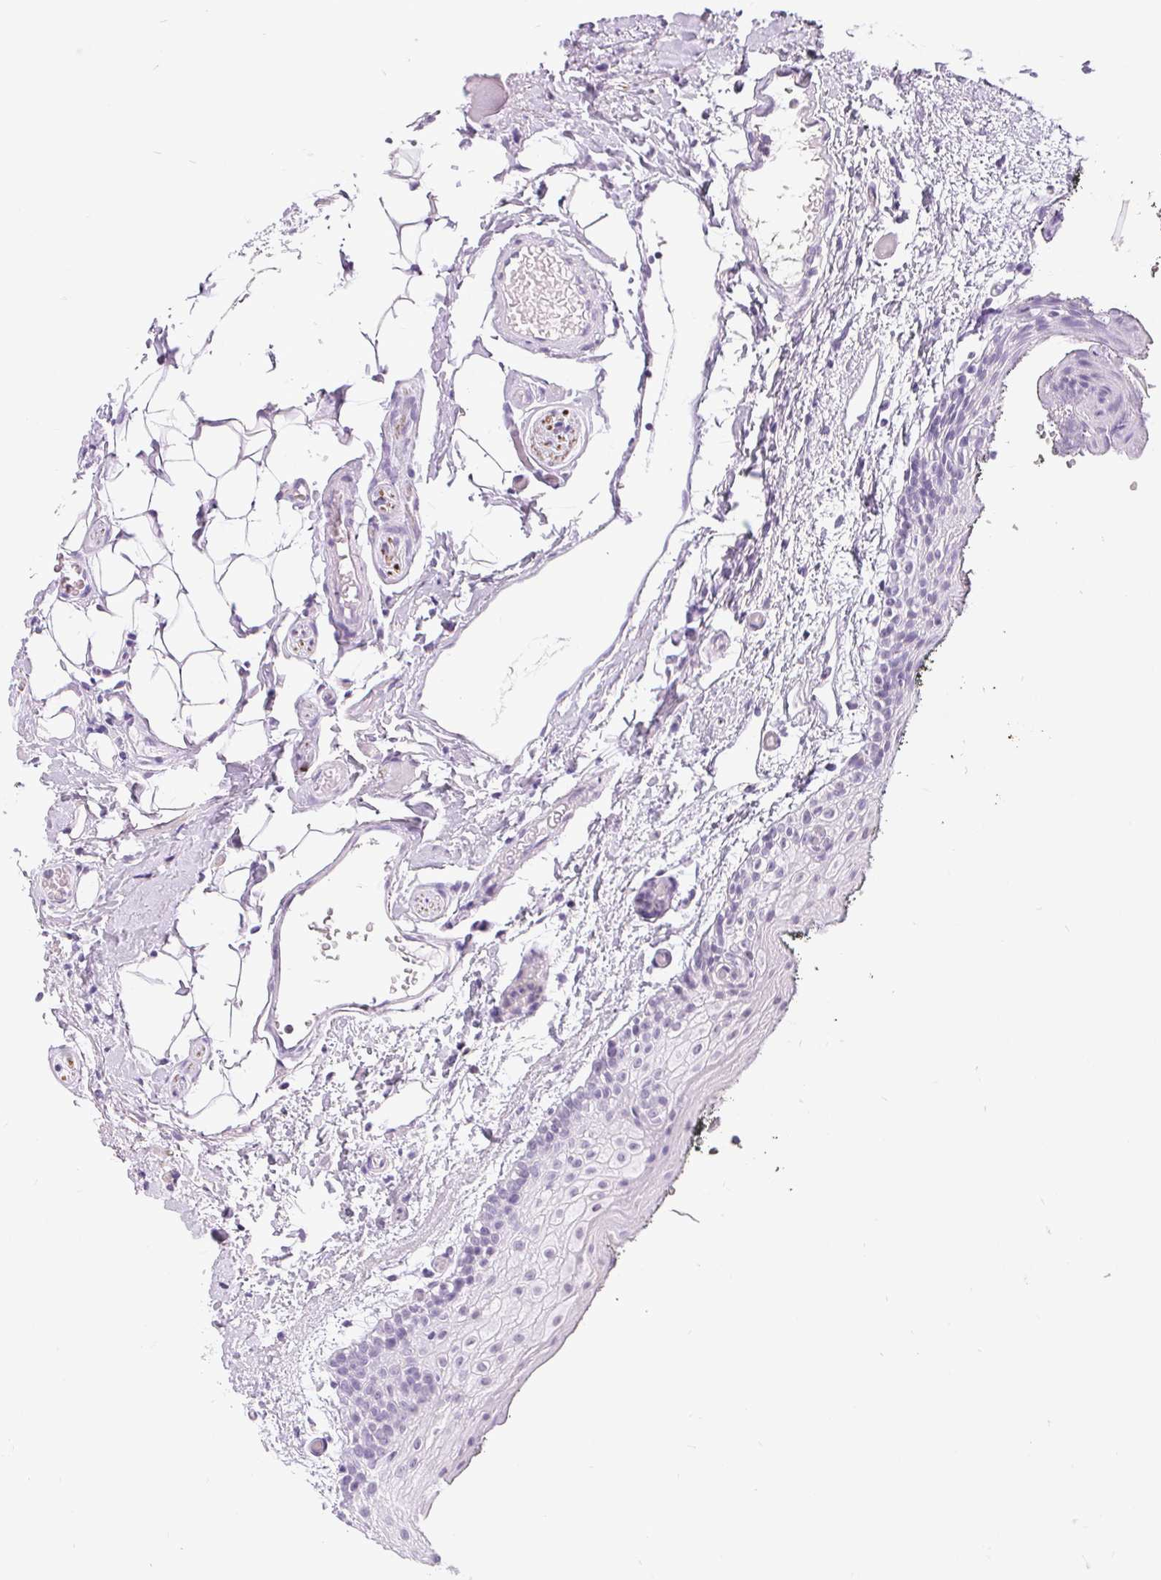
{"staining": {"intensity": "negative", "quantity": "none", "location": "none"}, "tissue": "oral mucosa", "cell_type": "Squamous epithelial cells", "image_type": "normal", "snomed": [{"axis": "morphology", "description": "Normal tissue, NOS"}, {"axis": "morphology", "description": "Squamous cell carcinoma, NOS"}, {"axis": "topography", "description": "Oral tissue"}, {"axis": "topography", "description": "Head-Neck"}], "caption": "Immunohistochemistry photomicrograph of unremarkable oral mucosa stained for a protein (brown), which demonstrates no positivity in squamous epithelial cells.", "gene": "BCAS1", "patient": {"sex": "male", "age": 58}}